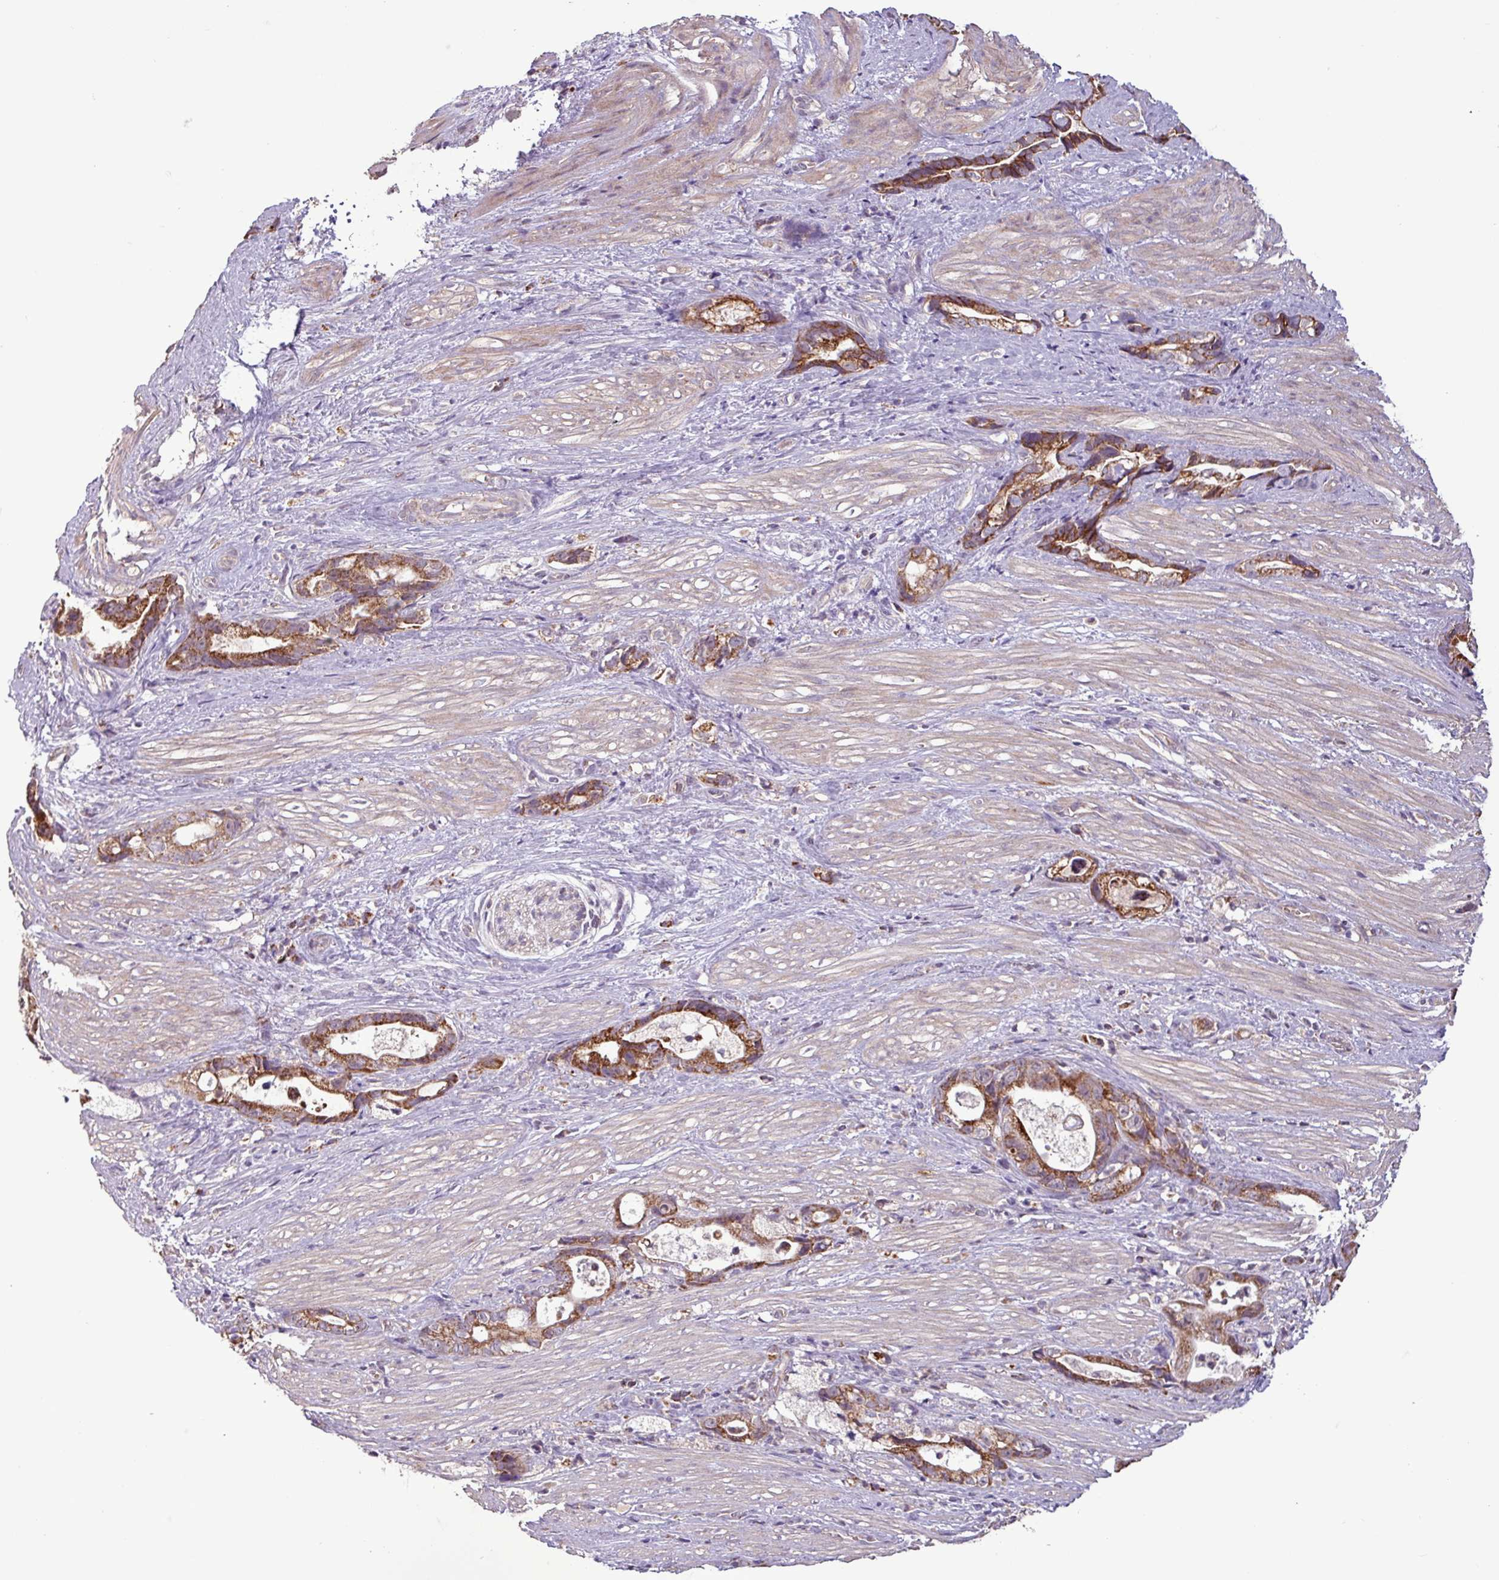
{"staining": {"intensity": "strong", "quantity": ">75%", "location": "cytoplasmic/membranous"}, "tissue": "stomach cancer", "cell_type": "Tumor cells", "image_type": "cancer", "snomed": [{"axis": "morphology", "description": "Adenocarcinoma, NOS"}, {"axis": "topography", "description": "Stomach"}], "caption": "A high-resolution micrograph shows IHC staining of adenocarcinoma (stomach), which demonstrates strong cytoplasmic/membranous expression in about >75% of tumor cells.", "gene": "MCTP2", "patient": {"sex": "male", "age": 55}}